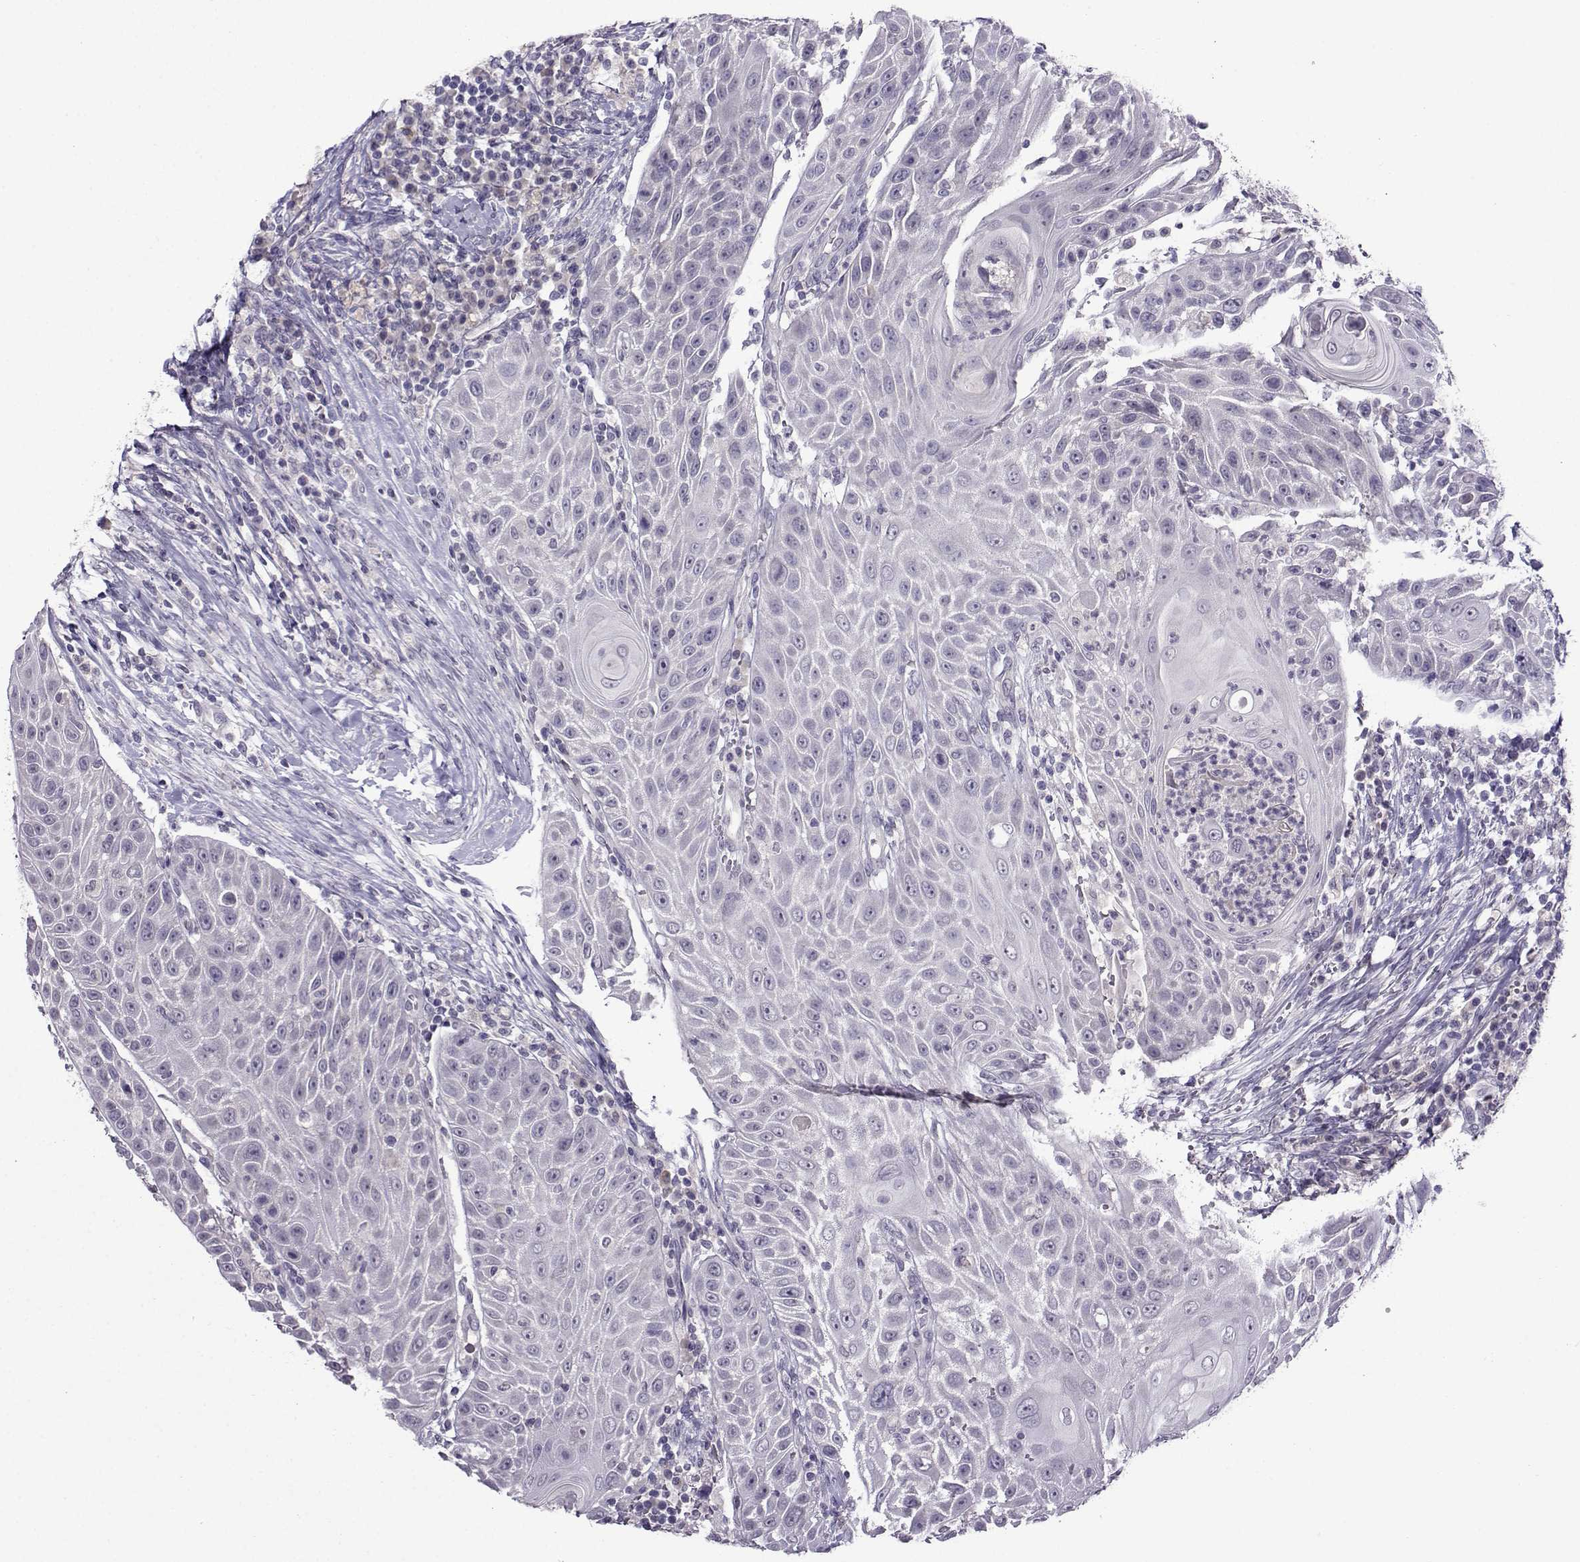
{"staining": {"intensity": "negative", "quantity": "none", "location": "none"}, "tissue": "head and neck cancer", "cell_type": "Tumor cells", "image_type": "cancer", "snomed": [{"axis": "morphology", "description": "Squamous cell carcinoma, NOS"}, {"axis": "topography", "description": "Head-Neck"}], "caption": "High magnification brightfield microscopy of squamous cell carcinoma (head and neck) stained with DAB (brown) and counterstained with hematoxylin (blue): tumor cells show no significant staining. (Stains: DAB immunohistochemistry with hematoxylin counter stain, Microscopy: brightfield microscopy at high magnification).", "gene": "CRYBB1", "patient": {"sex": "male", "age": 69}}